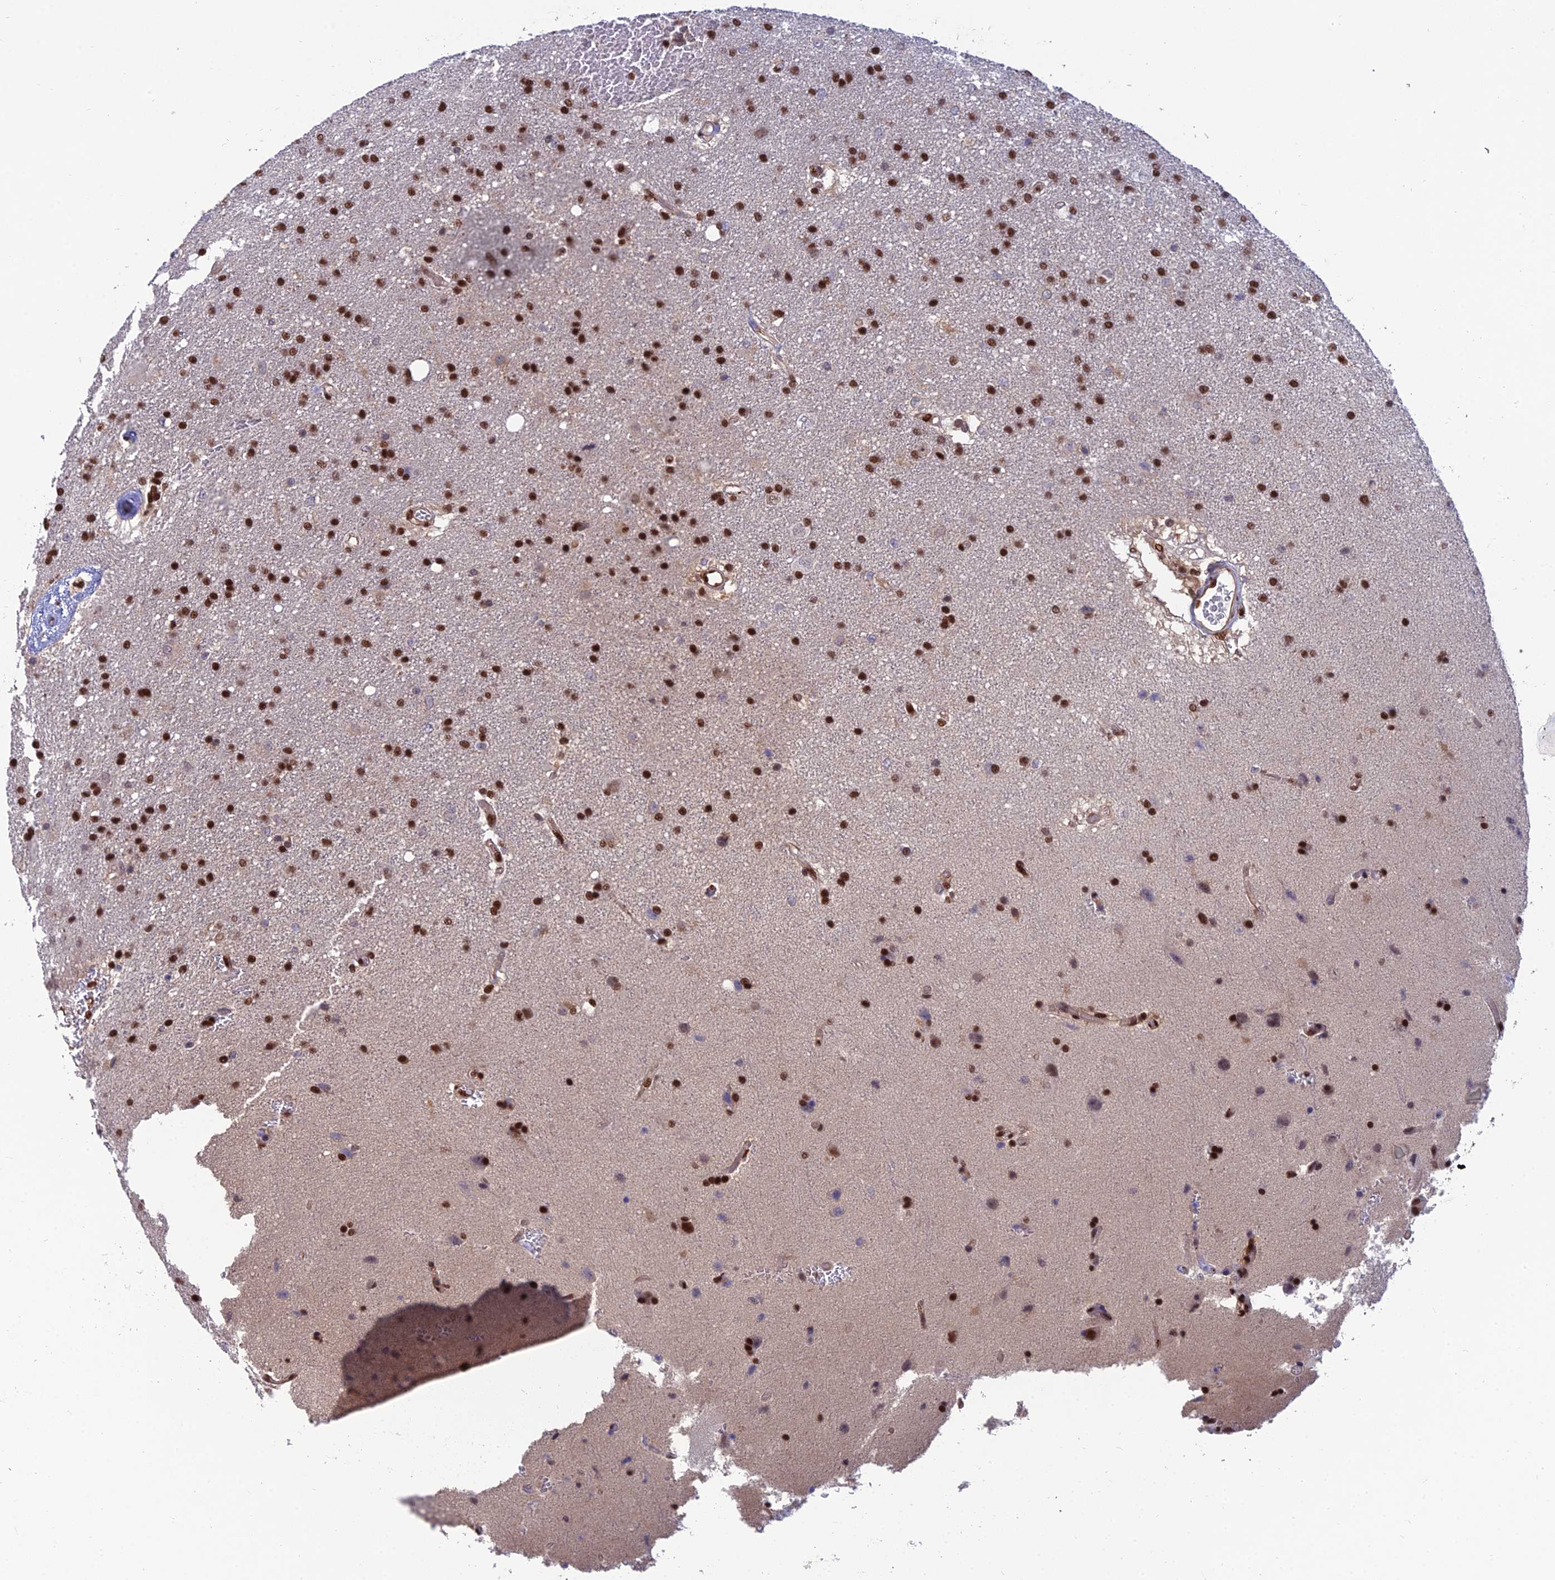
{"staining": {"intensity": "strong", "quantity": ">75%", "location": "nuclear"}, "tissue": "glioma", "cell_type": "Tumor cells", "image_type": "cancer", "snomed": [{"axis": "morphology", "description": "Glioma, malignant, Low grade"}, {"axis": "topography", "description": "Brain"}], "caption": "Immunohistochemical staining of malignant glioma (low-grade) reveals high levels of strong nuclear protein expression in about >75% of tumor cells. (DAB IHC with brightfield microscopy, high magnification).", "gene": "DNPEP", "patient": {"sex": "male", "age": 66}}